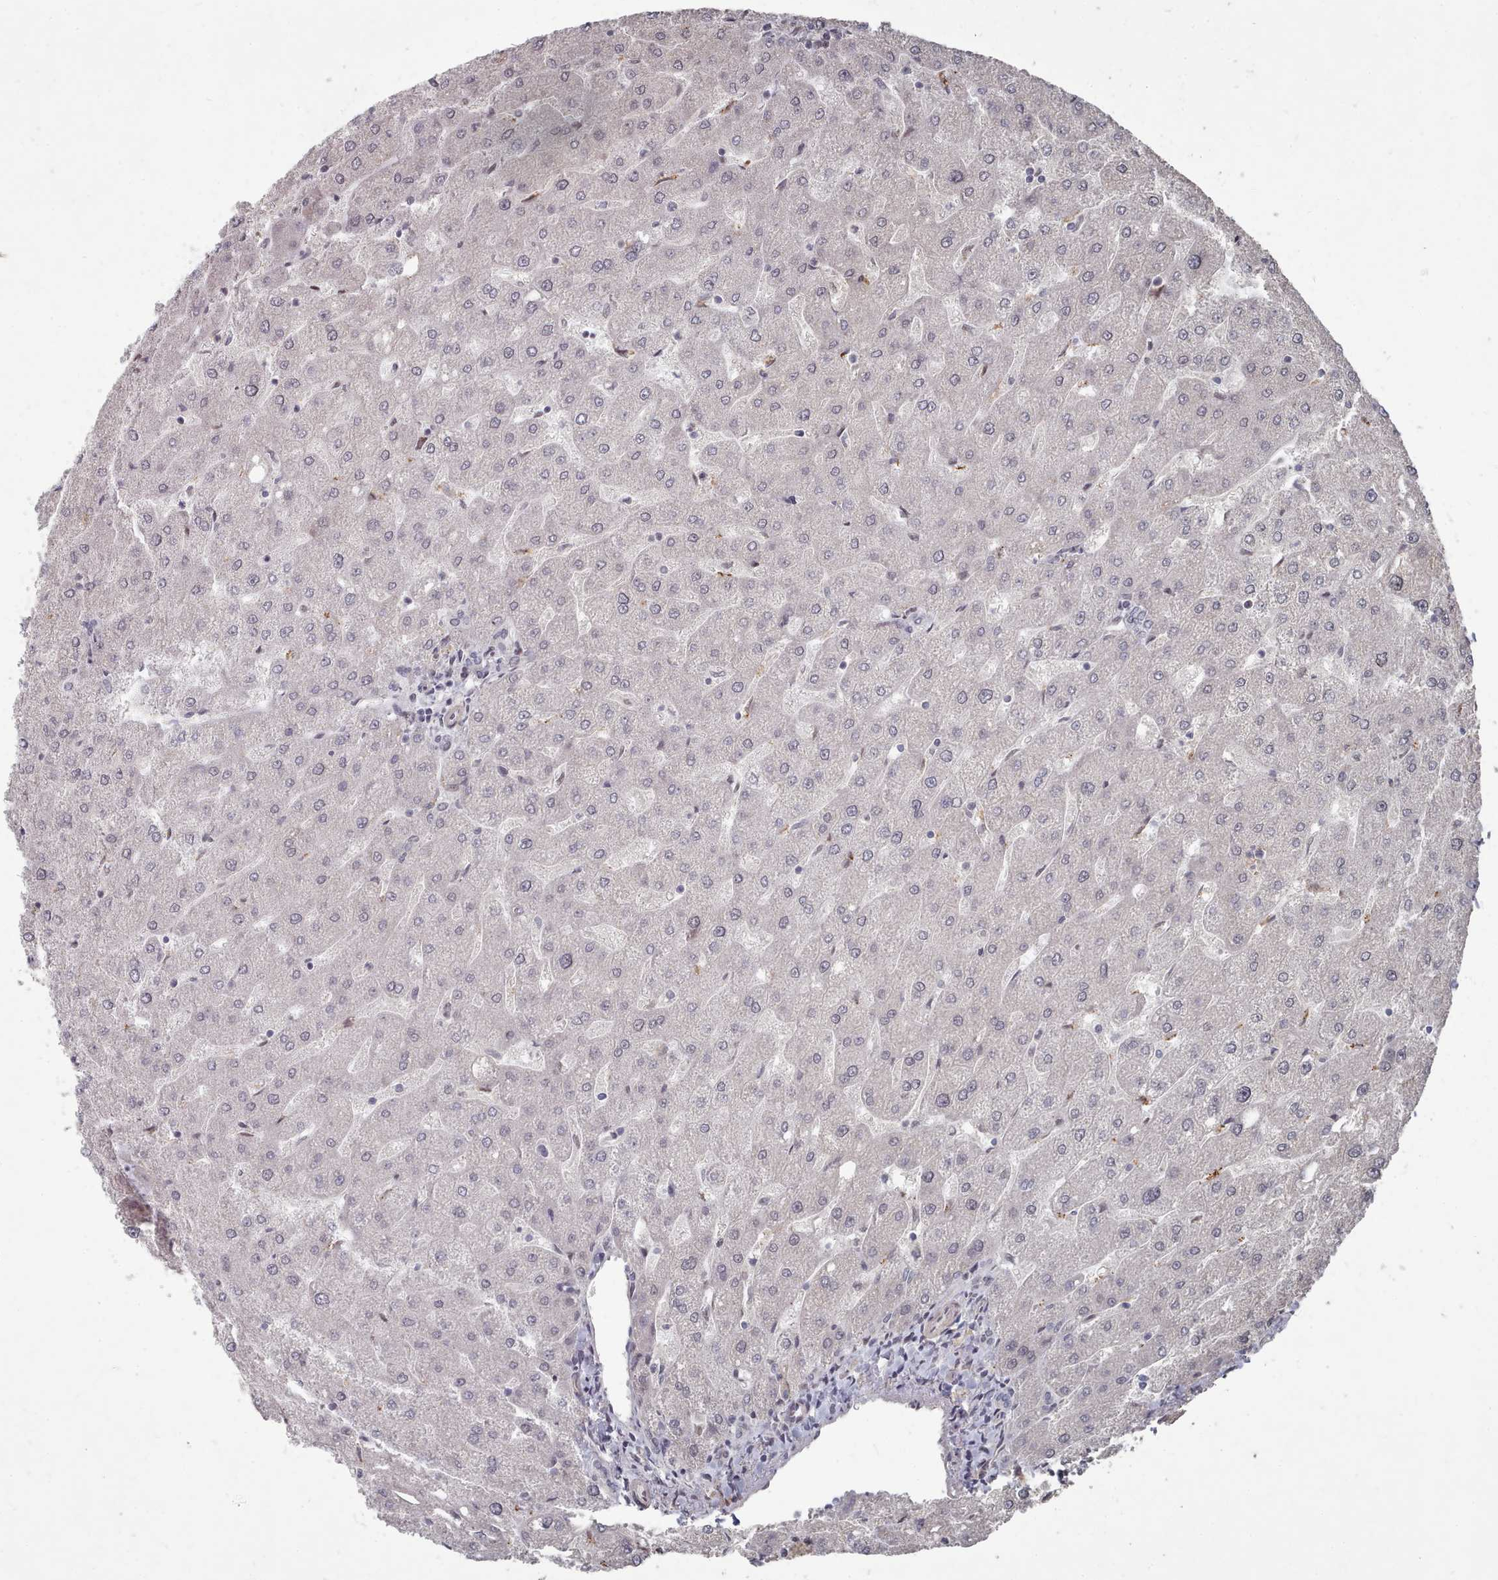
{"staining": {"intensity": "negative", "quantity": "none", "location": "none"}, "tissue": "liver", "cell_type": "Cholangiocytes", "image_type": "normal", "snomed": [{"axis": "morphology", "description": "Normal tissue, NOS"}, {"axis": "topography", "description": "Liver"}], "caption": "The photomicrograph exhibits no staining of cholangiocytes in unremarkable liver. (Brightfield microscopy of DAB IHC at high magnification).", "gene": "CPSF4", "patient": {"sex": "male", "age": 67}}